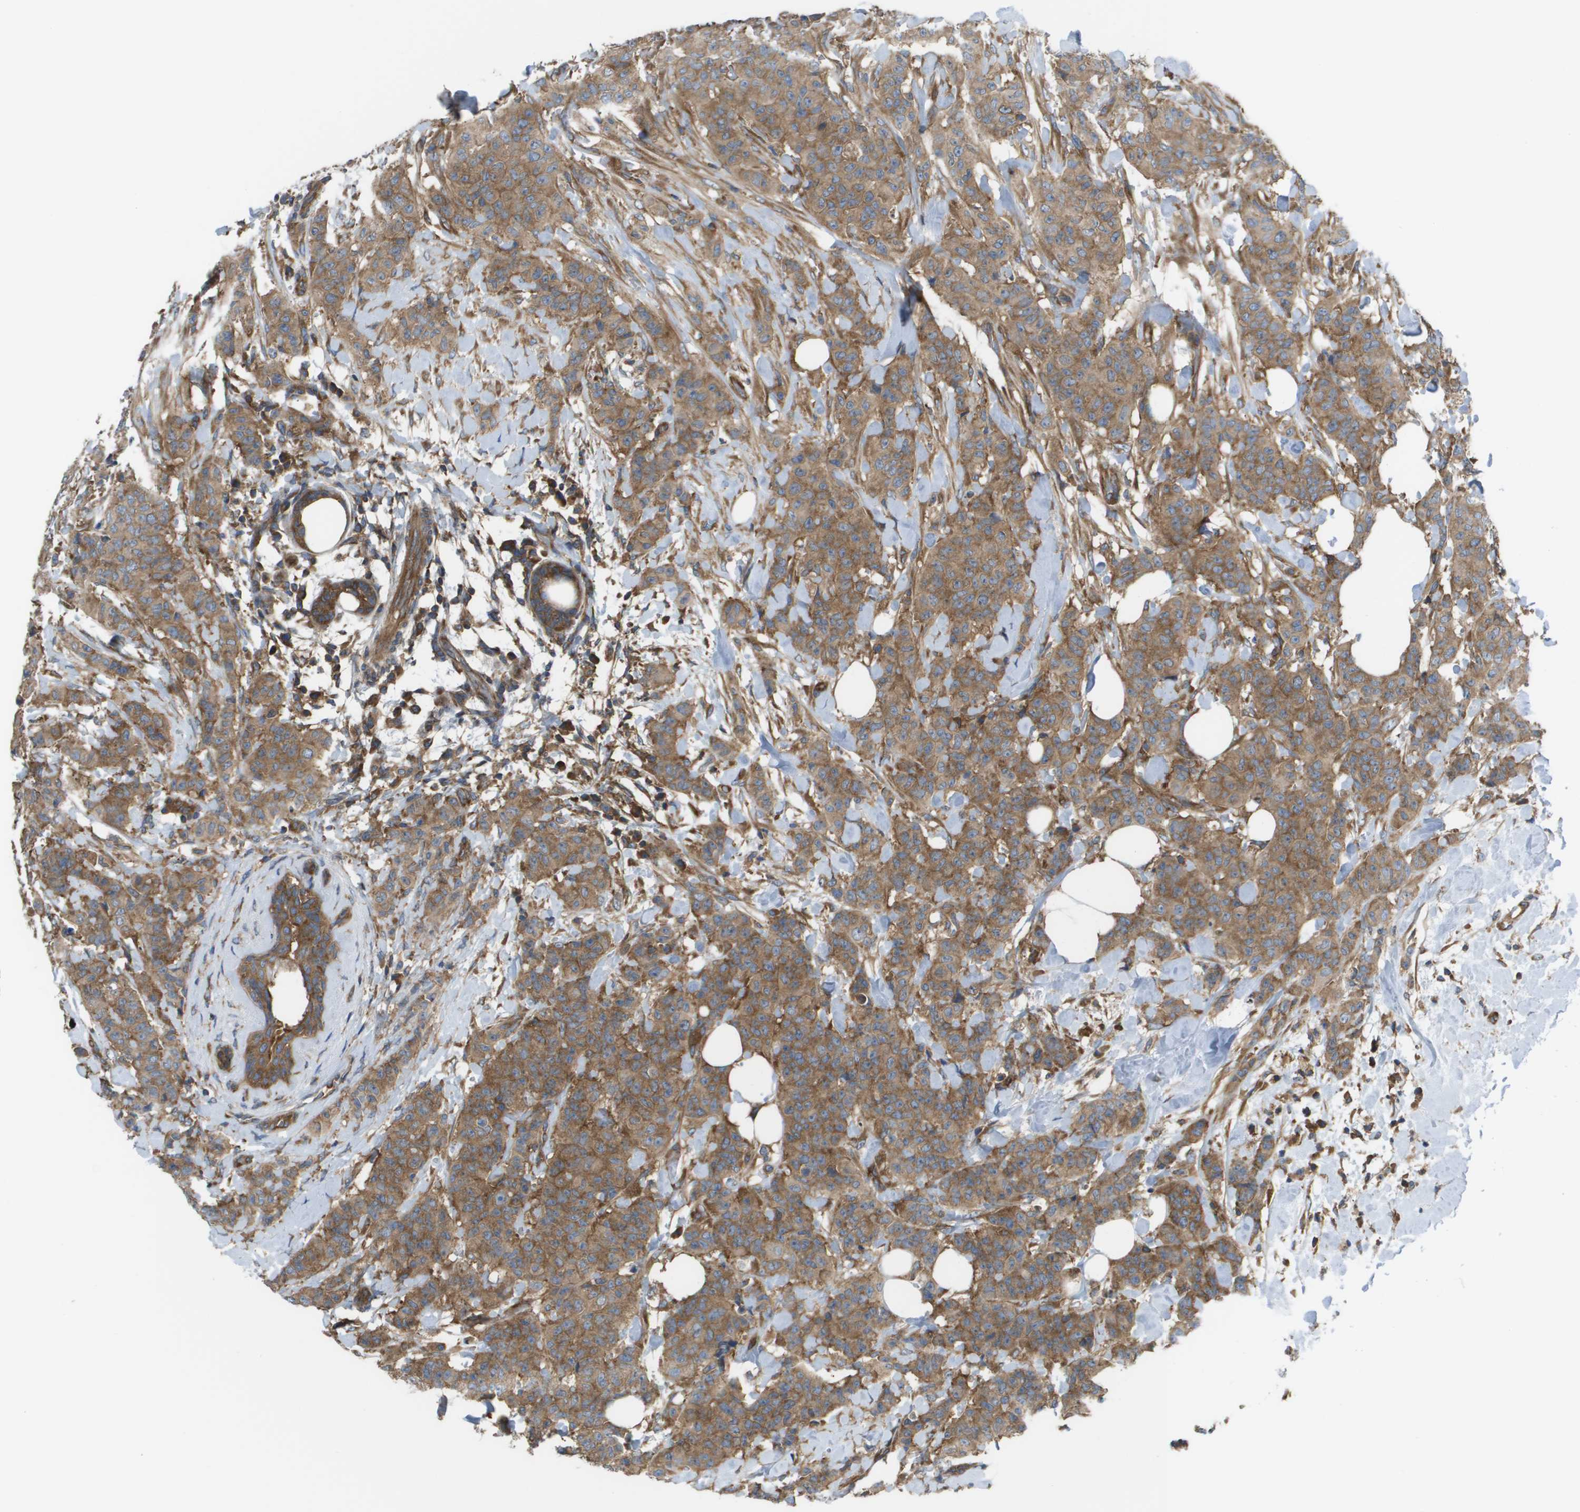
{"staining": {"intensity": "moderate", "quantity": ">75%", "location": "cytoplasmic/membranous"}, "tissue": "breast cancer", "cell_type": "Tumor cells", "image_type": "cancer", "snomed": [{"axis": "morphology", "description": "Normal tissue, NOS"}, {"axis": "morphology", "description": "Duct carcinoma"}, {"axis": "topography", "description": "Breast"}], "caption": "Breast cancer (invasive ductal carcinoma) stained for a protein exhibits moderate cytoplasmic/membranous positivity in tumor cells.", "gene": "EIF4G2", "patient": {"sex": "female", "age": 40}}